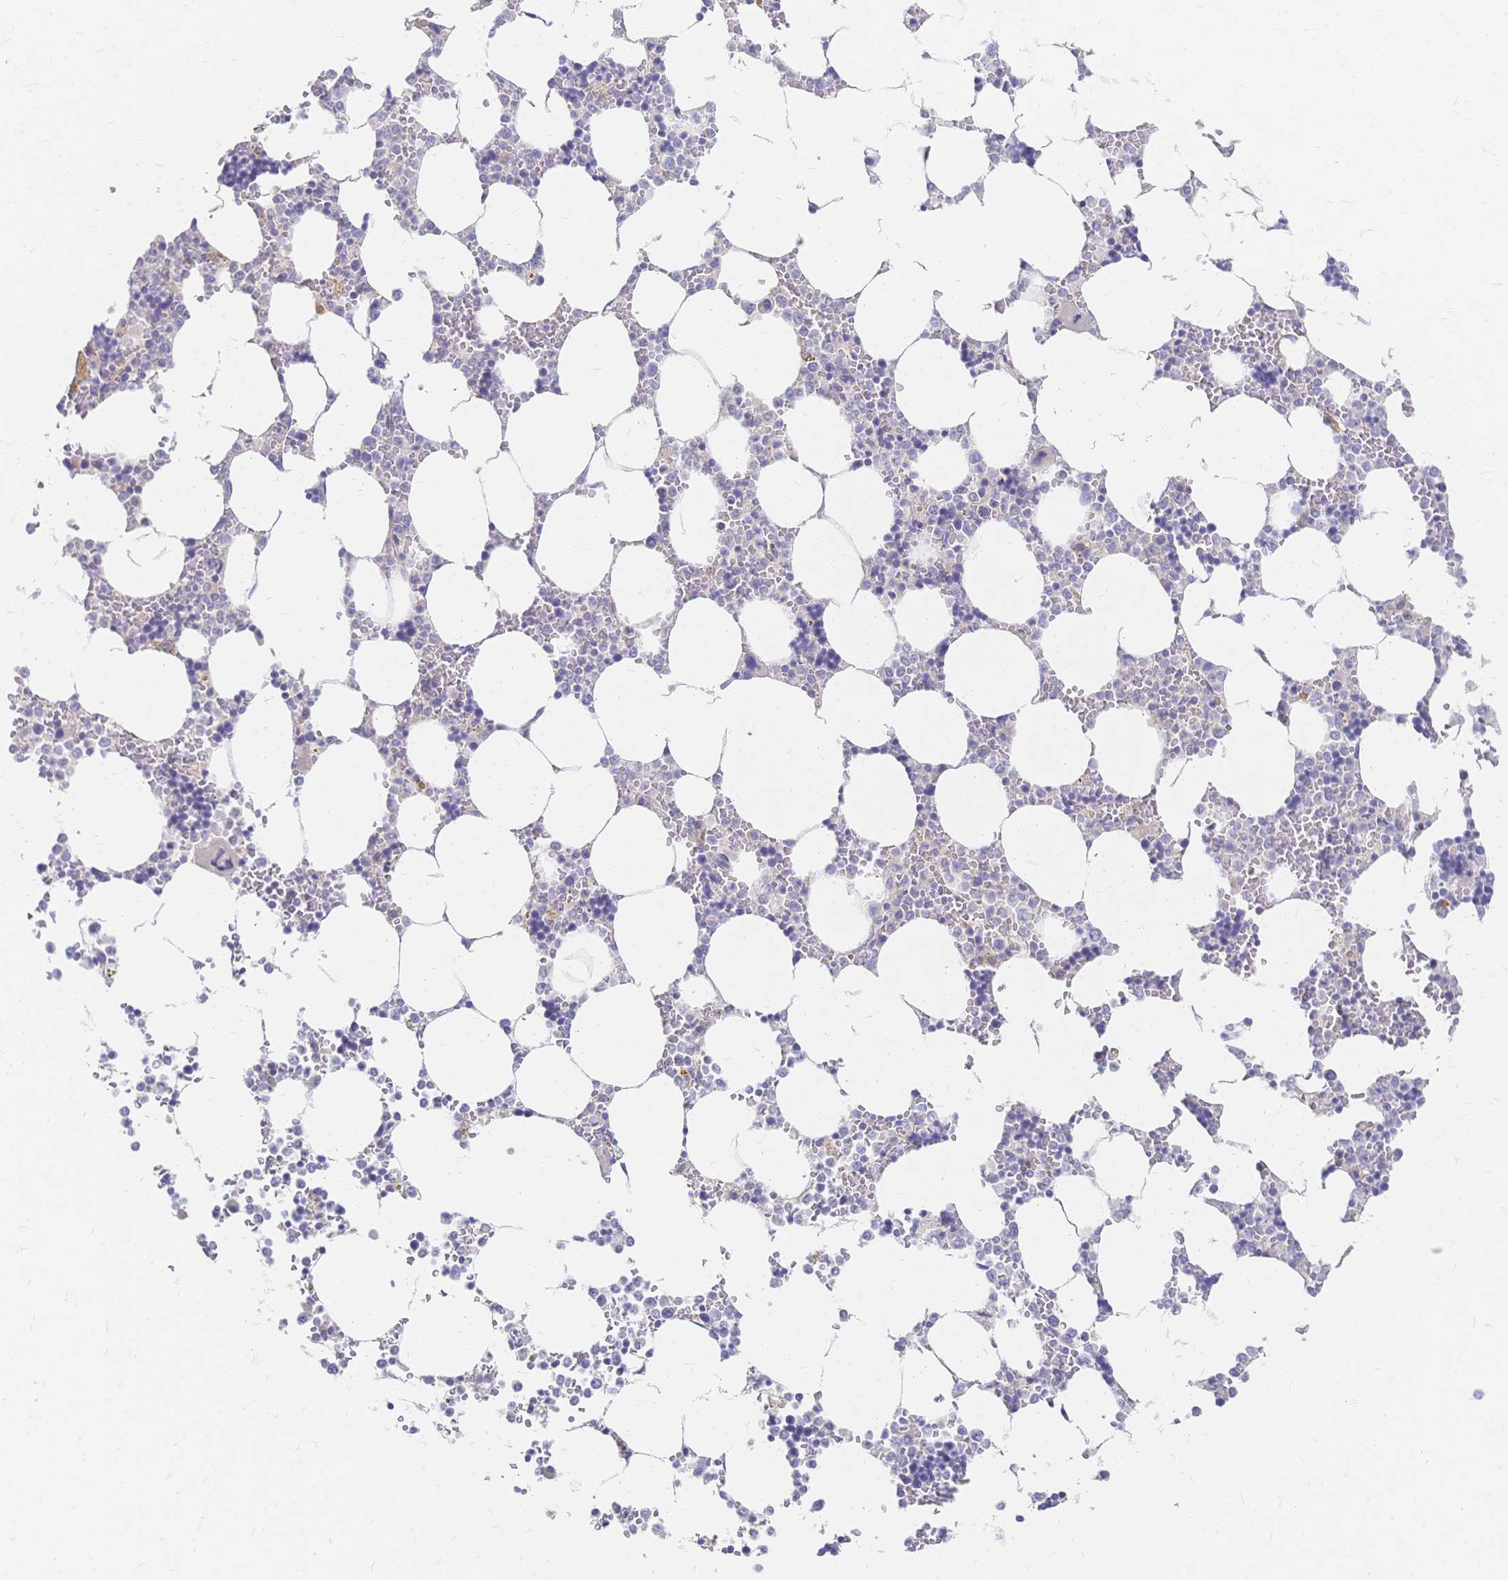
{"staining": {"intensity": "negative", "quantity": "none", "location": "none"}, "tissue": "bone marrow", "cell_type": "Hematopoietic cells", "image_type": "normal", "snomed": [{"axis": "morphology", "description": "Normal tissue, NOS"}, {"axis": "topography", "description": "Bone marrow"}], "caption": "Immunohistochemistry image of benign bone marrow: human bone marrow stained with DAB (3,3'-diaminobenzidine) reveals no significant protein staining in hematopoietic cells. The staining was performed using DAB (3,3'-diaminobenzidine) to visualize the protein expression in brown, while the nuclei were stained in blue with hematoxylin (Magnification: 20x).", "gene": "VWC2L", "patient": {"sex": "male", "age": 64}}